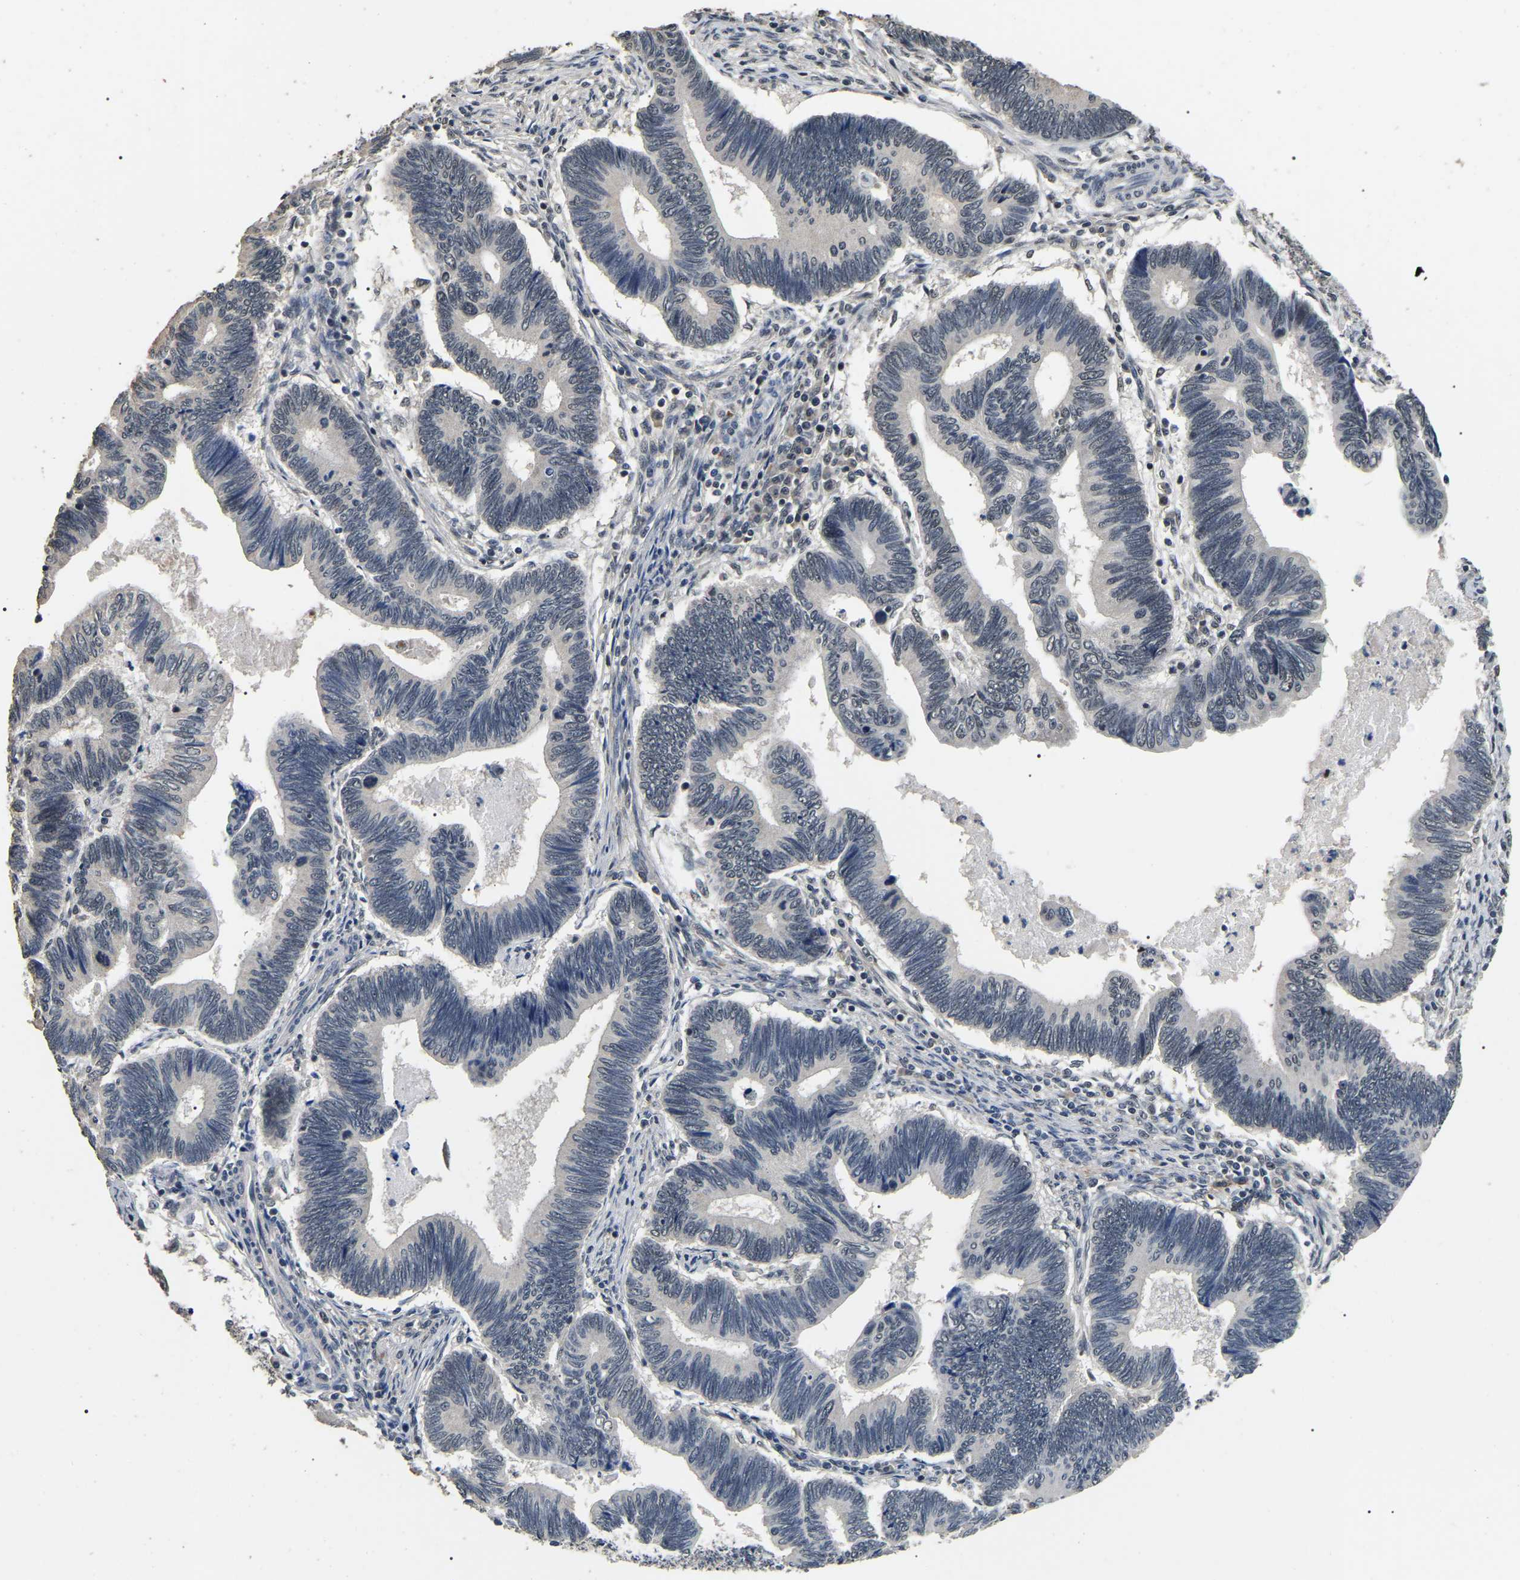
{"staining": {"intensity": "negative", "quantity": "none", "location": "none"}, "tissue": "pancreatic cancer", "cell_type": "Tumor cells", "image_type": "cancer", "snomed": [{"axis": "morphology", "description": "Adenocarcinoma, NOS"}, {"axis": "topography", "description": "Pancreas"}], "caption": "This is an immunohistochemistry (IHC) photomicrograph of pancreatic cancer (adenocarcinoma). There is no staining in tumor cells.", "gene": "PPM1E", "patient": {"sex": "female", "age": 70}}